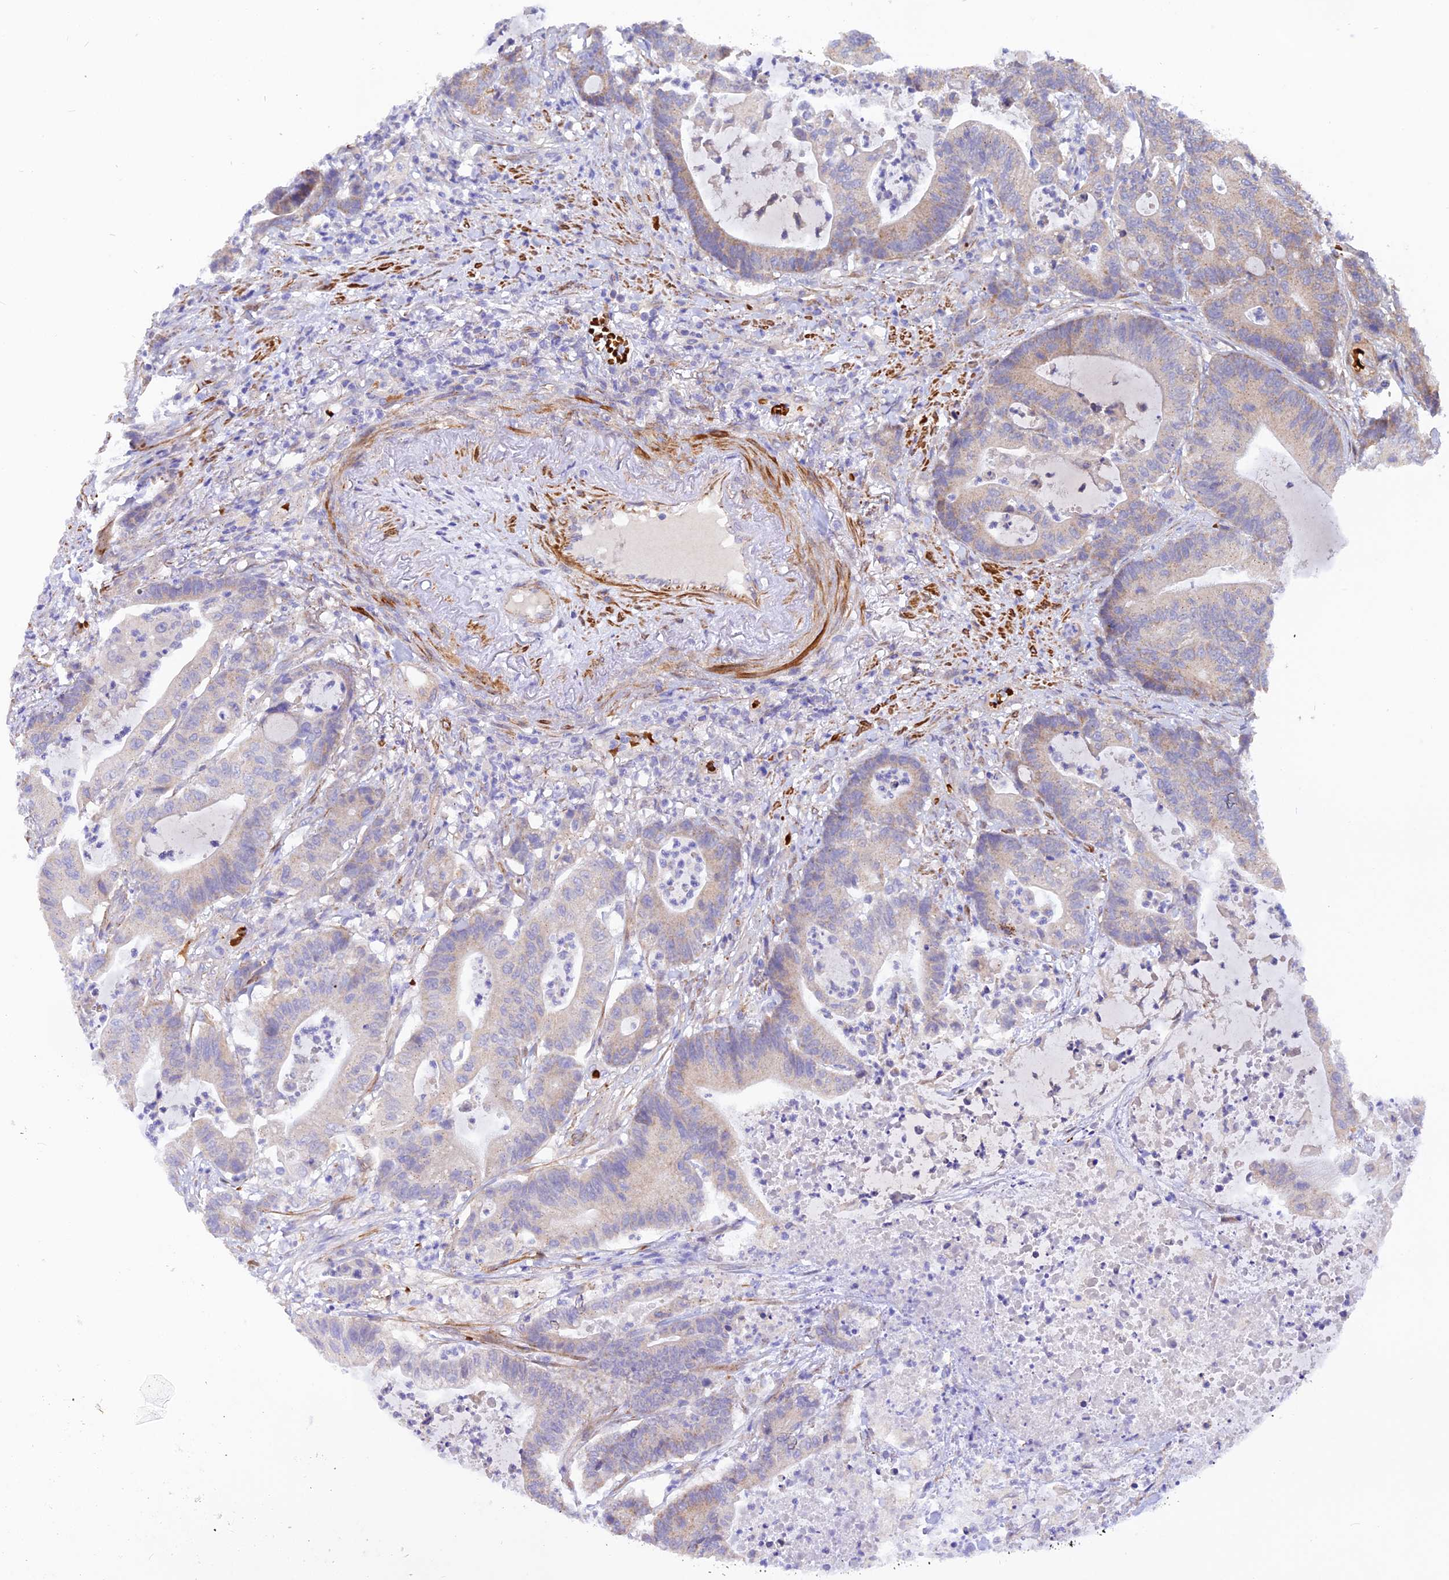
{"staining": {"intensity": "negative", "quantity": "none", "location": "none"}, "tissue": "colorectal cancer", "cell_type": "Tumor cells", "image_type": "cancer", "snomed": [{"axis": "morphology", "description": "Adenocarcinoma, NOS"}, {"axis": "topography", "description": "Colon"}], "caption": "Adenocarcinoma (colorectal) stained for a protein using IHC shows no expression tumor cells.", "gene": "WDFY4", "patient": {"sex": "female", "age": 84}}